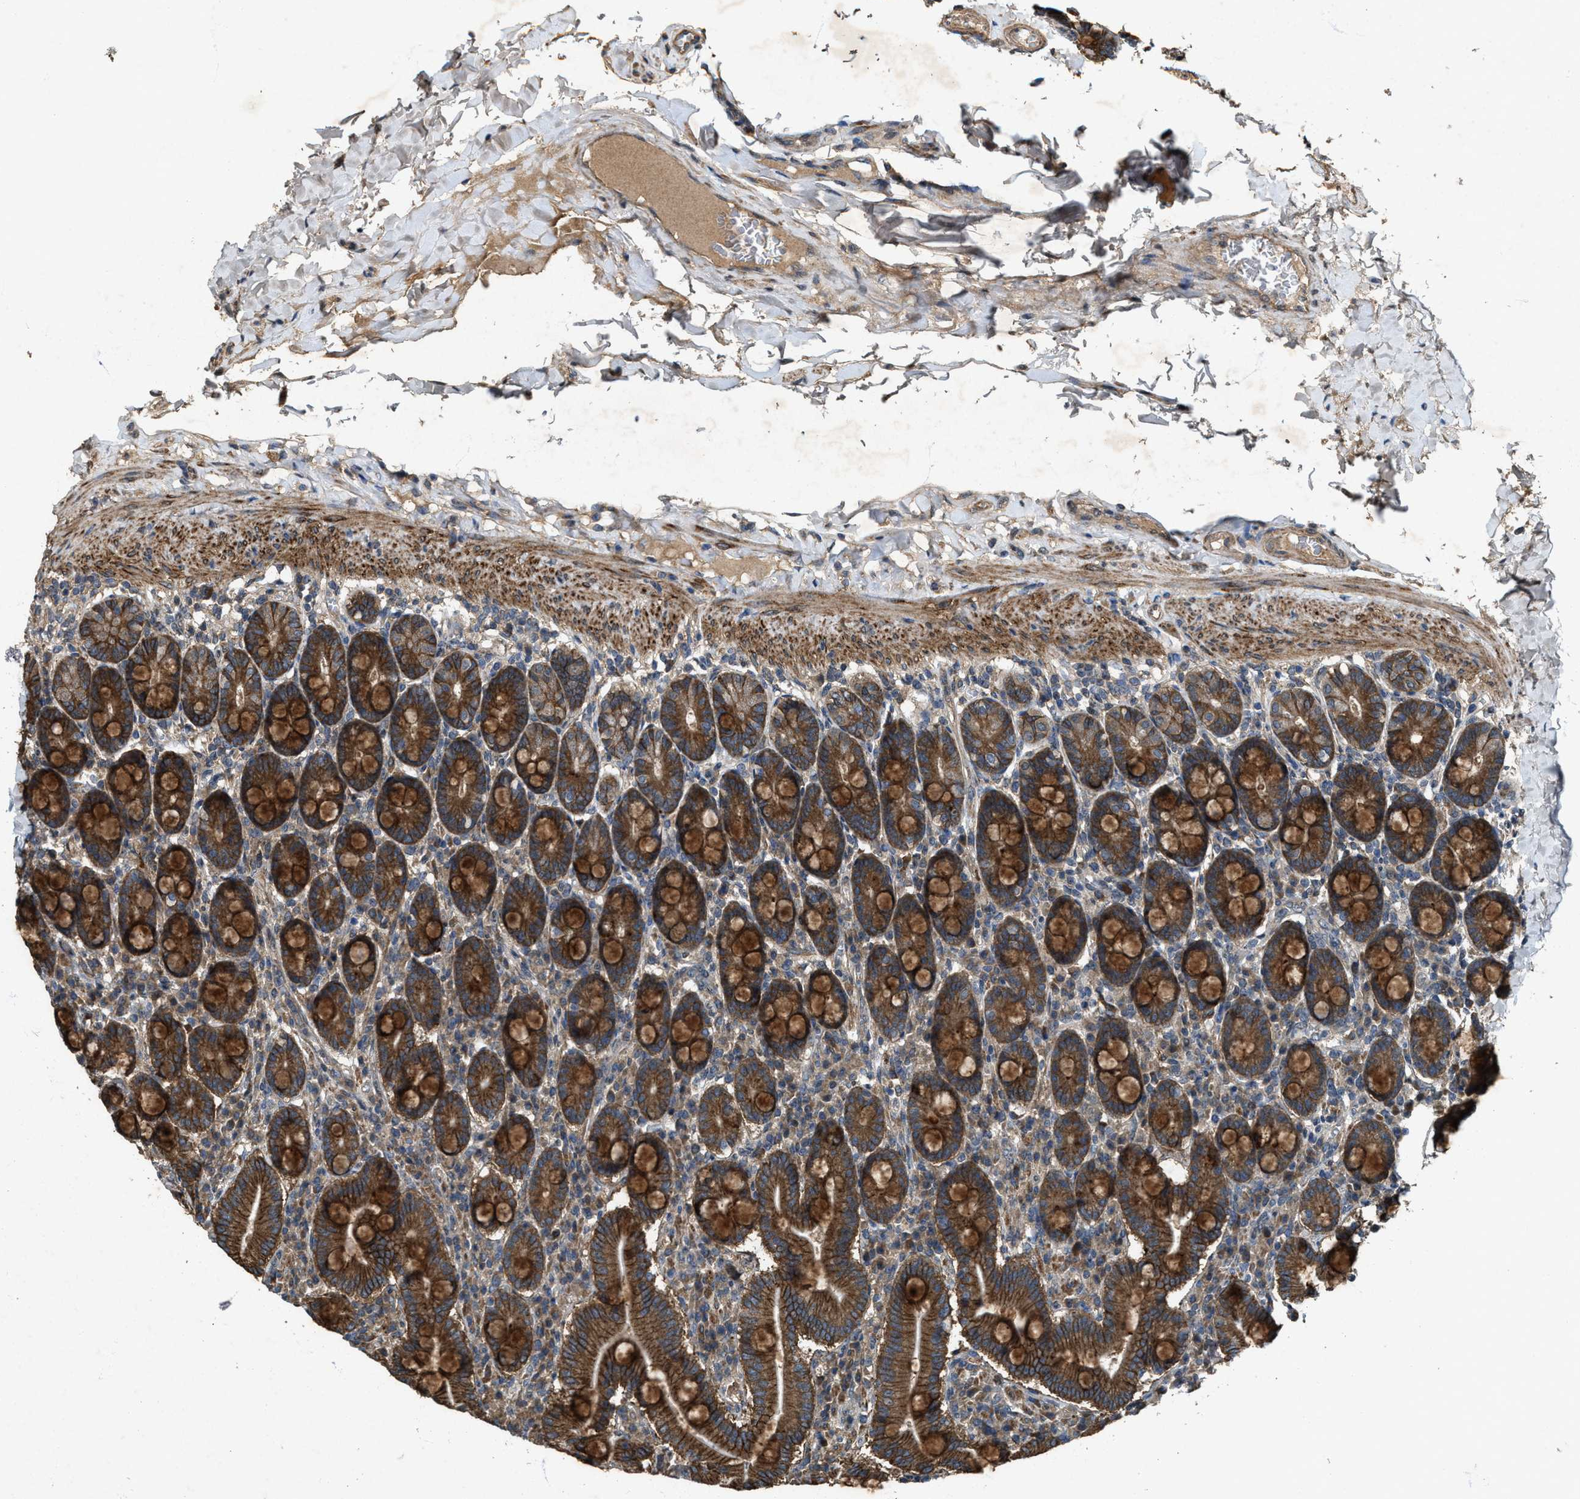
{"staining": {"intensity": "strong", "quantity": ">75%", "location": "cytoplasmic/membranous"}, "tissue": "duodenum", "cell_type": "Glandular cells", "image_type": "normal", "snomed": [{"axis": "morphology", "description": "Normal tissue, NOS"}, {"axis": "topography", "description": "Duodenum"}], "caption": "Protein staining demonstrates strong cytoplasmic/membranous staining in about >75% of glandular cells in unremarkable duodenum.", "gene": "PDP2", "patient": {"sex": "male", "age": 50}}